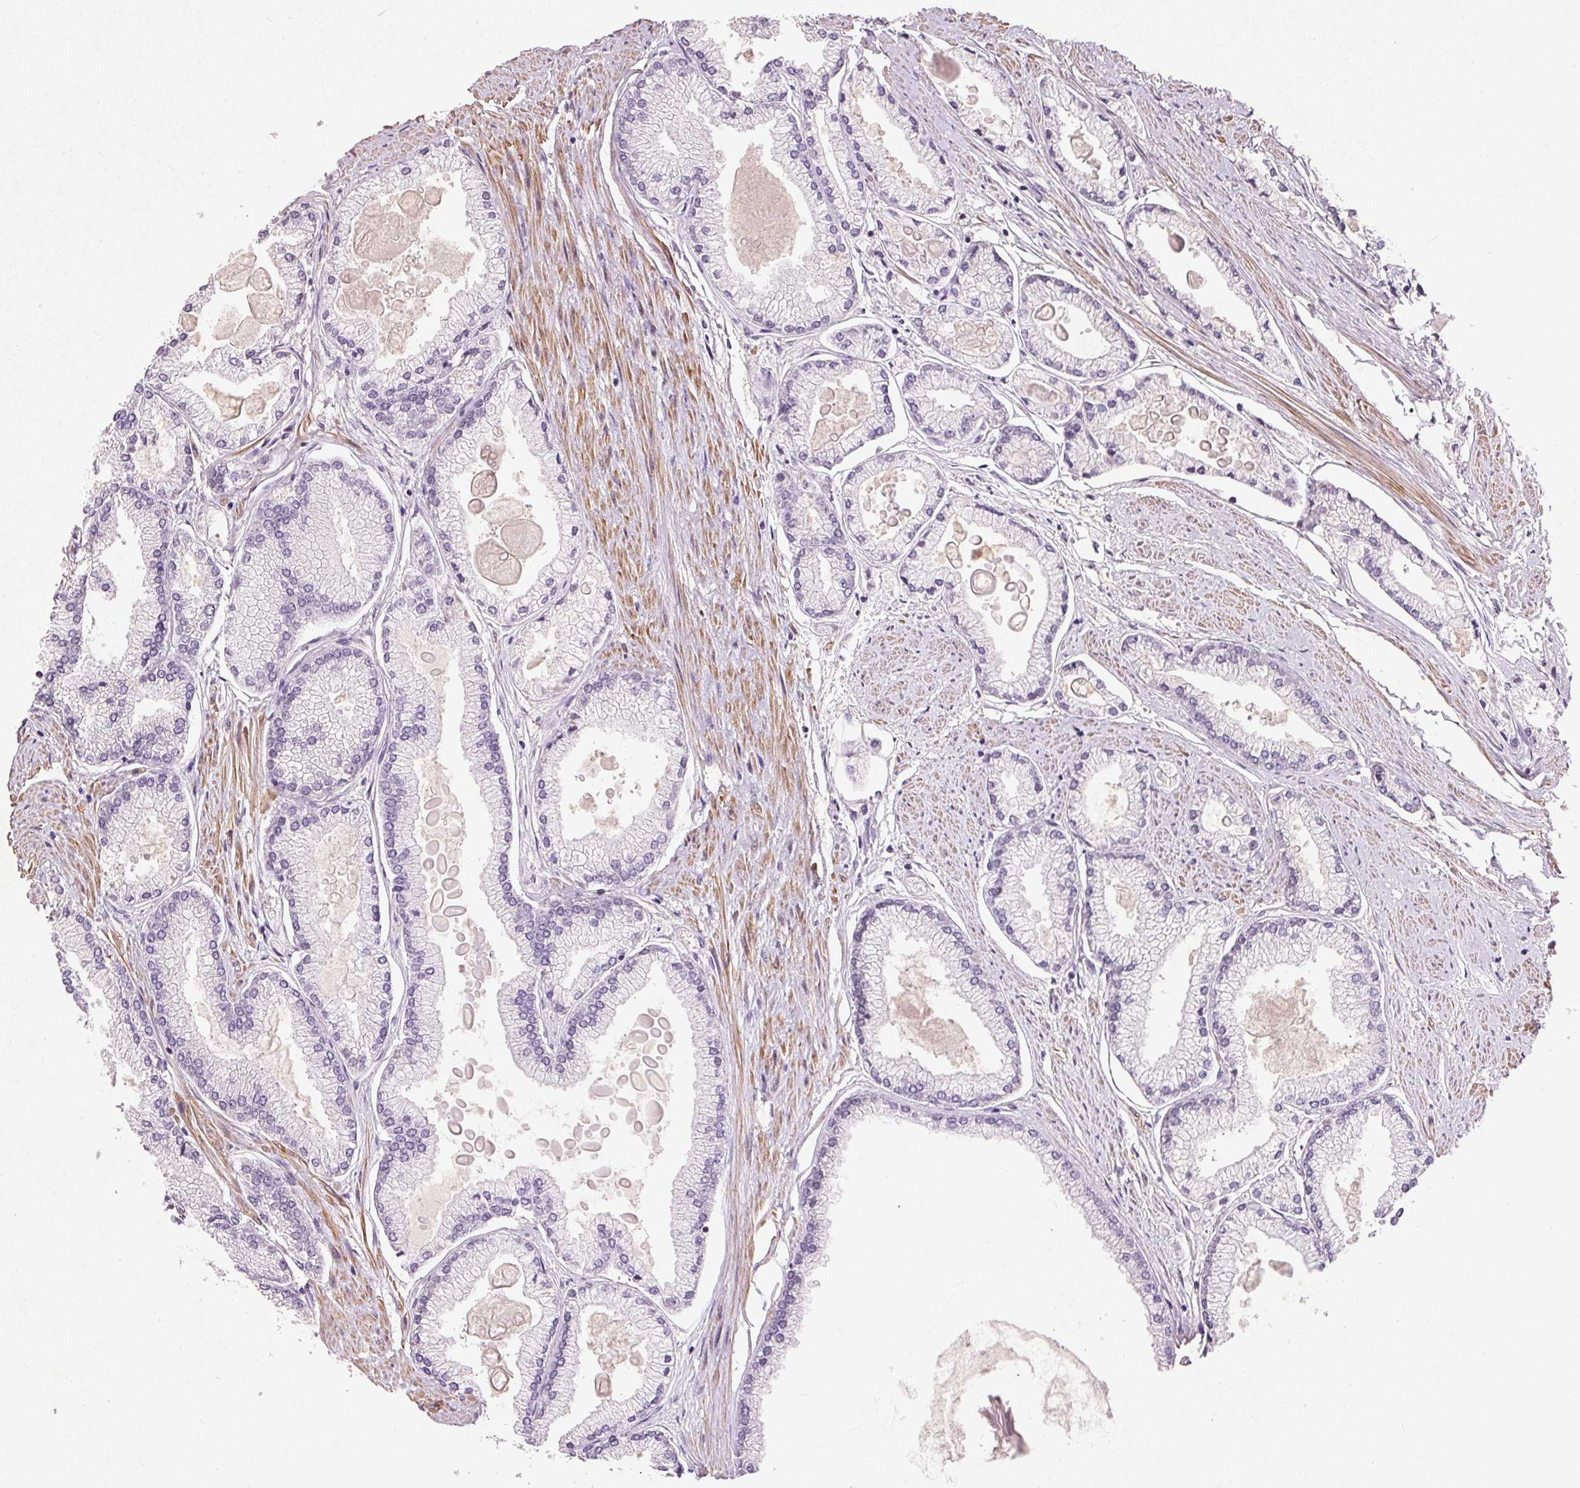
{"staining": {"intensity": "negative", "quantity": "none", "location": "none"}, "tissue": "prostate cancer", "cell_type": "Tumor cells", "image_type": "cancer", "snomed": [{"axis": "morphology", "description": "Adenocarcinoma, High grade"}, {"axis": "topography", "description": "Prostate"}], "caption": "Immunohistochemical staining of human prostate high-grade adenocarcinoma demonstrates no significant staining in tumor cells. (Stains: DAB immunohistochemistry (IHC) with hematoxylin counter stain, Microscopy: brightfield microscopy at high magnification).", "gene": "KCNK15", "patient": {"sex": "male", "age": 68}}